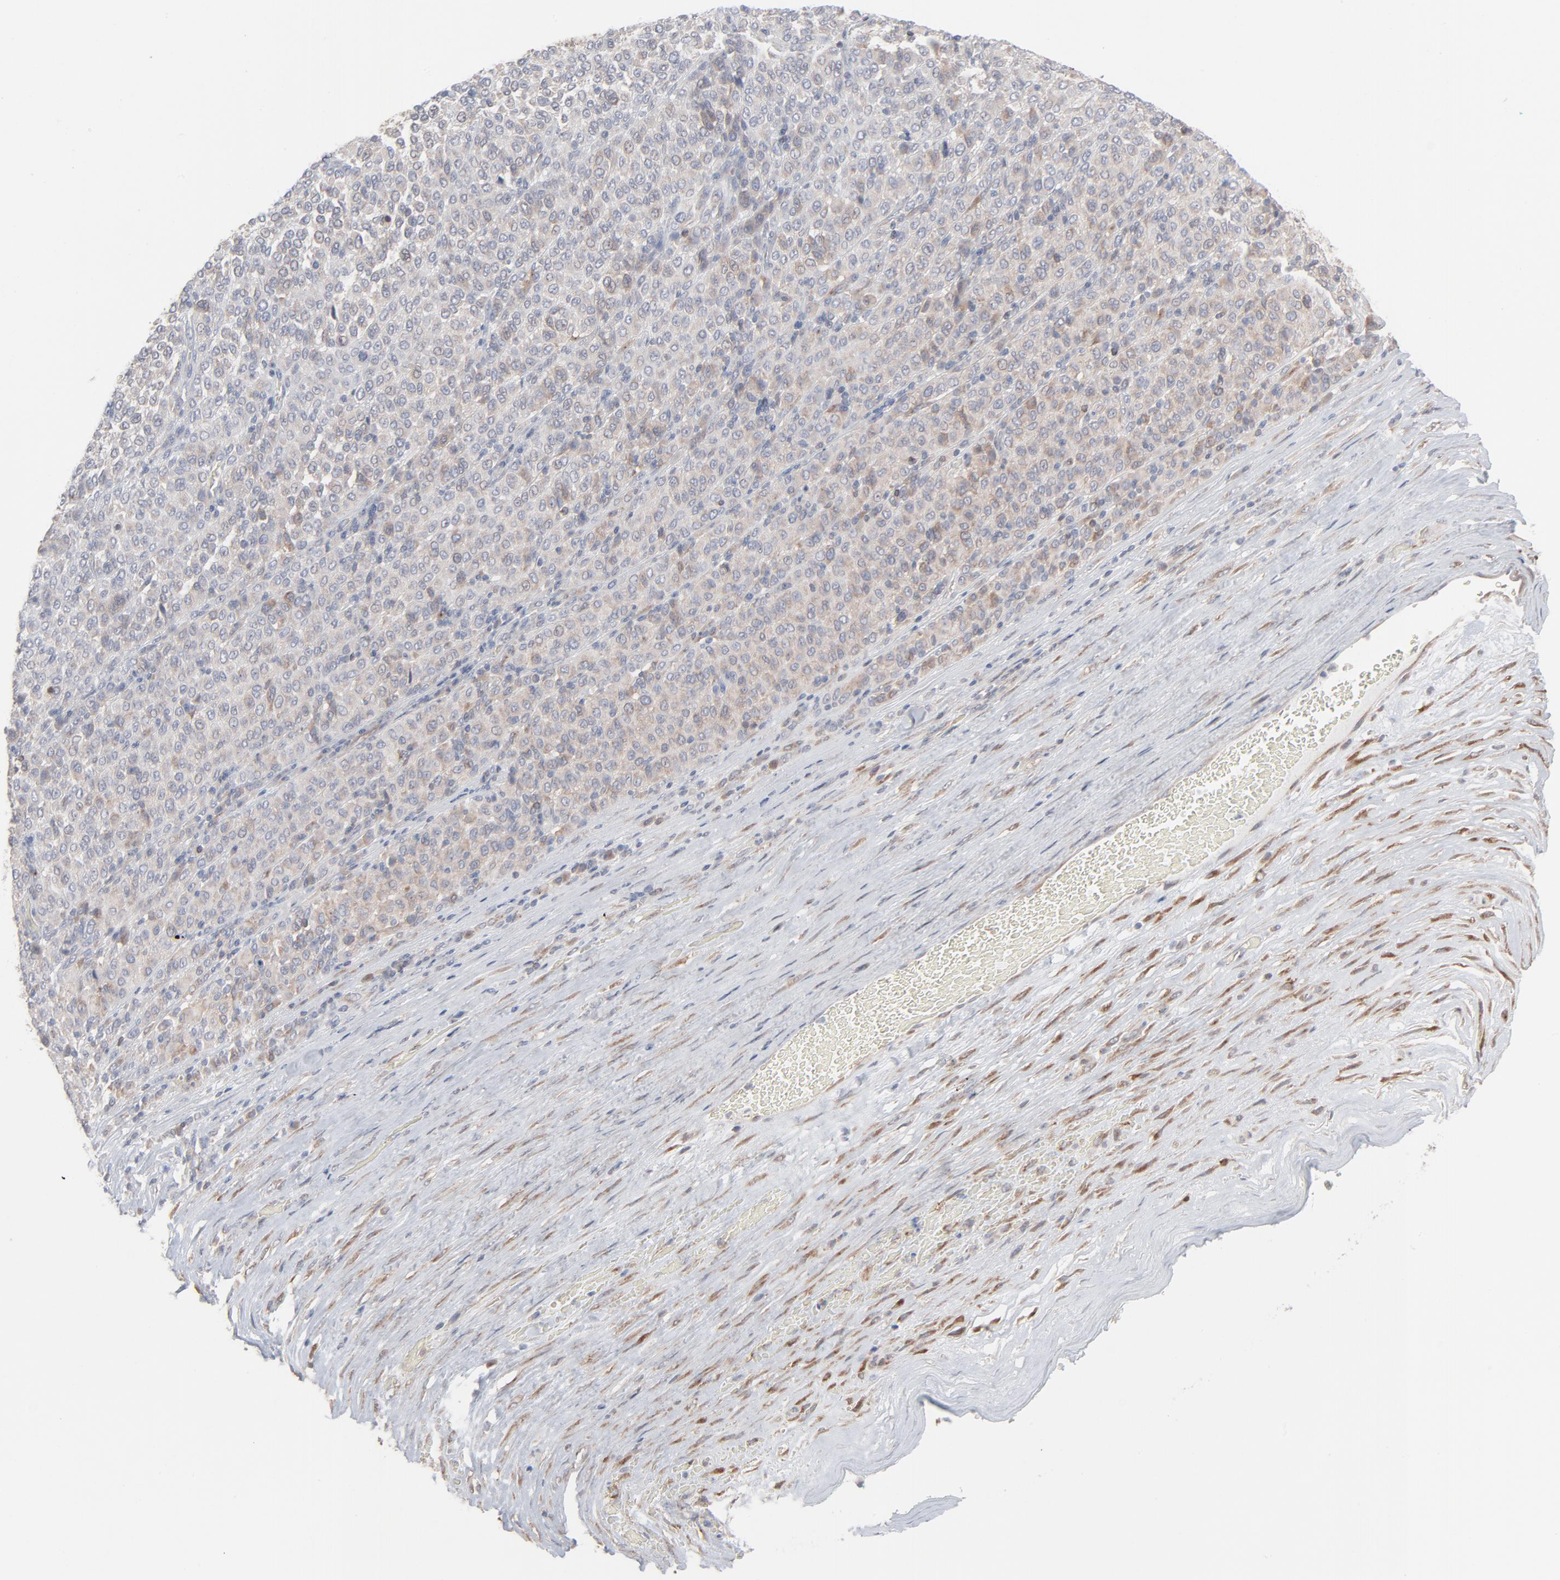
{"staining": {"intensity": "weak", "quantity": ">75%", "location": "cytoplasmic/membranous"}, "tissue": "melanoma", "cell_type": "Tumor cells", "image_type": "cancer", "snomed": [{"axis": "morphology", "description": "Malignant melanoma, Metastatic site"}, {"axis": "topography", "description": "Pancreas"}], "caption": "Immunohistochemistry image of neoplastic tissue: malignant melanoma (metastatic site) stained using immunohistochemistry demonstrates low levels of weak protein expression localized specifically in the cytoplasmic/membranous of tumor cells, appearing as a cytoplasmic/membranous brown color.", "gene": "KDSR", "patient": {"sex": "female", "age": 30}}